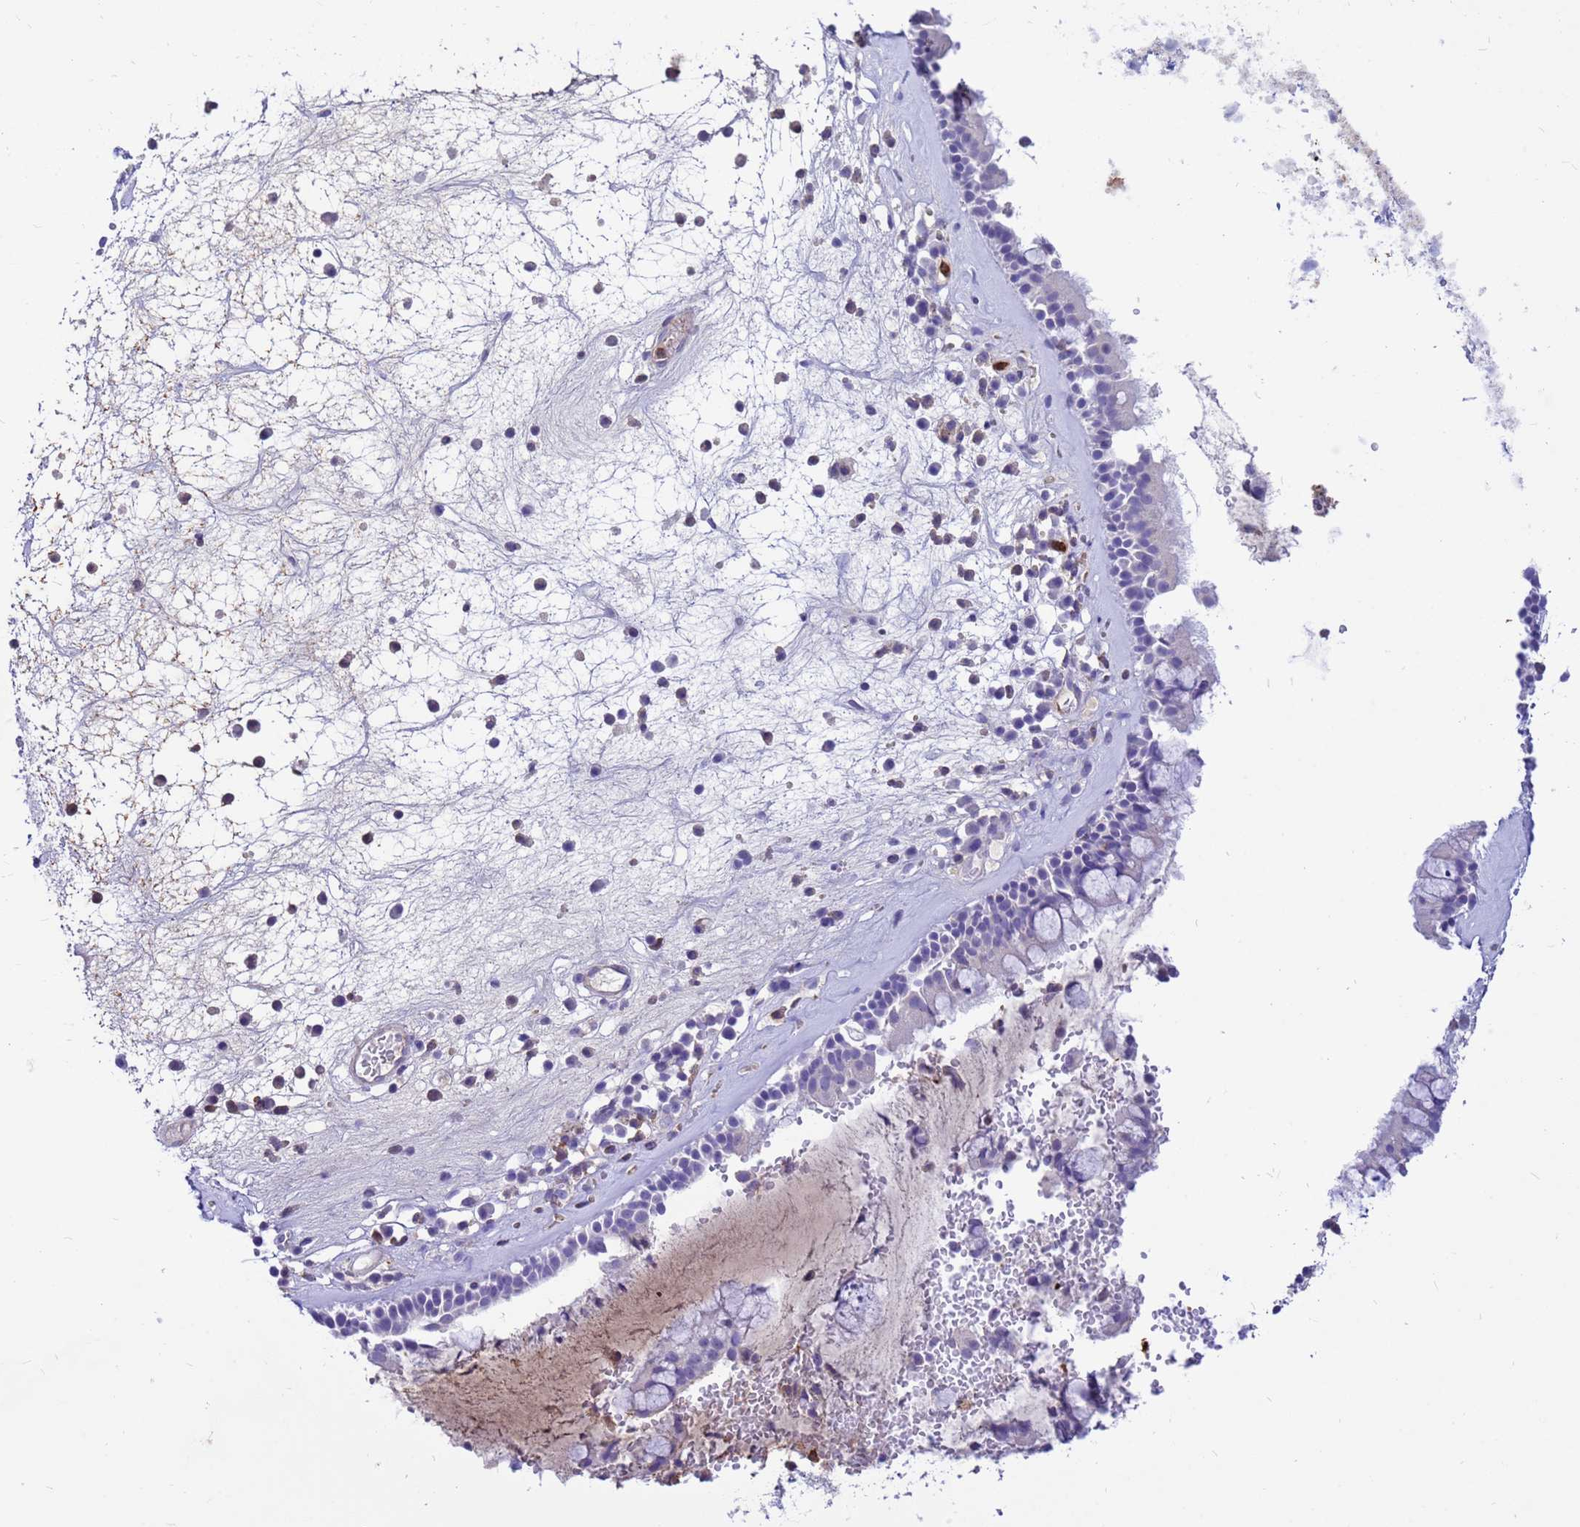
{"staining": {"intensity": "negative", "quantity": "none", "location": "none"}, "tissue": "nasopharynx", "cell_type": "Respiratory epithelial cells", "image_type": "normal", "snomed": [{"axis": "morphology", "description": "Normal tissue, NOS"}, {"axis": "morphology", "description": "Inflammation, NOS"}, {"axis": "topography", "description": "Nasopharynx"}], "caption": "Nasopharynx was stained to show a protein in brown. There is no significant positivity in respiratory epithelial cells. (DAB (3,3'-diaminobenzidine) immunohistochemistry (IHC) visualized using brightfield microscopy, high magnification).", "gene": "ORM1", "patient": {"sex": "male", "age": 70}}